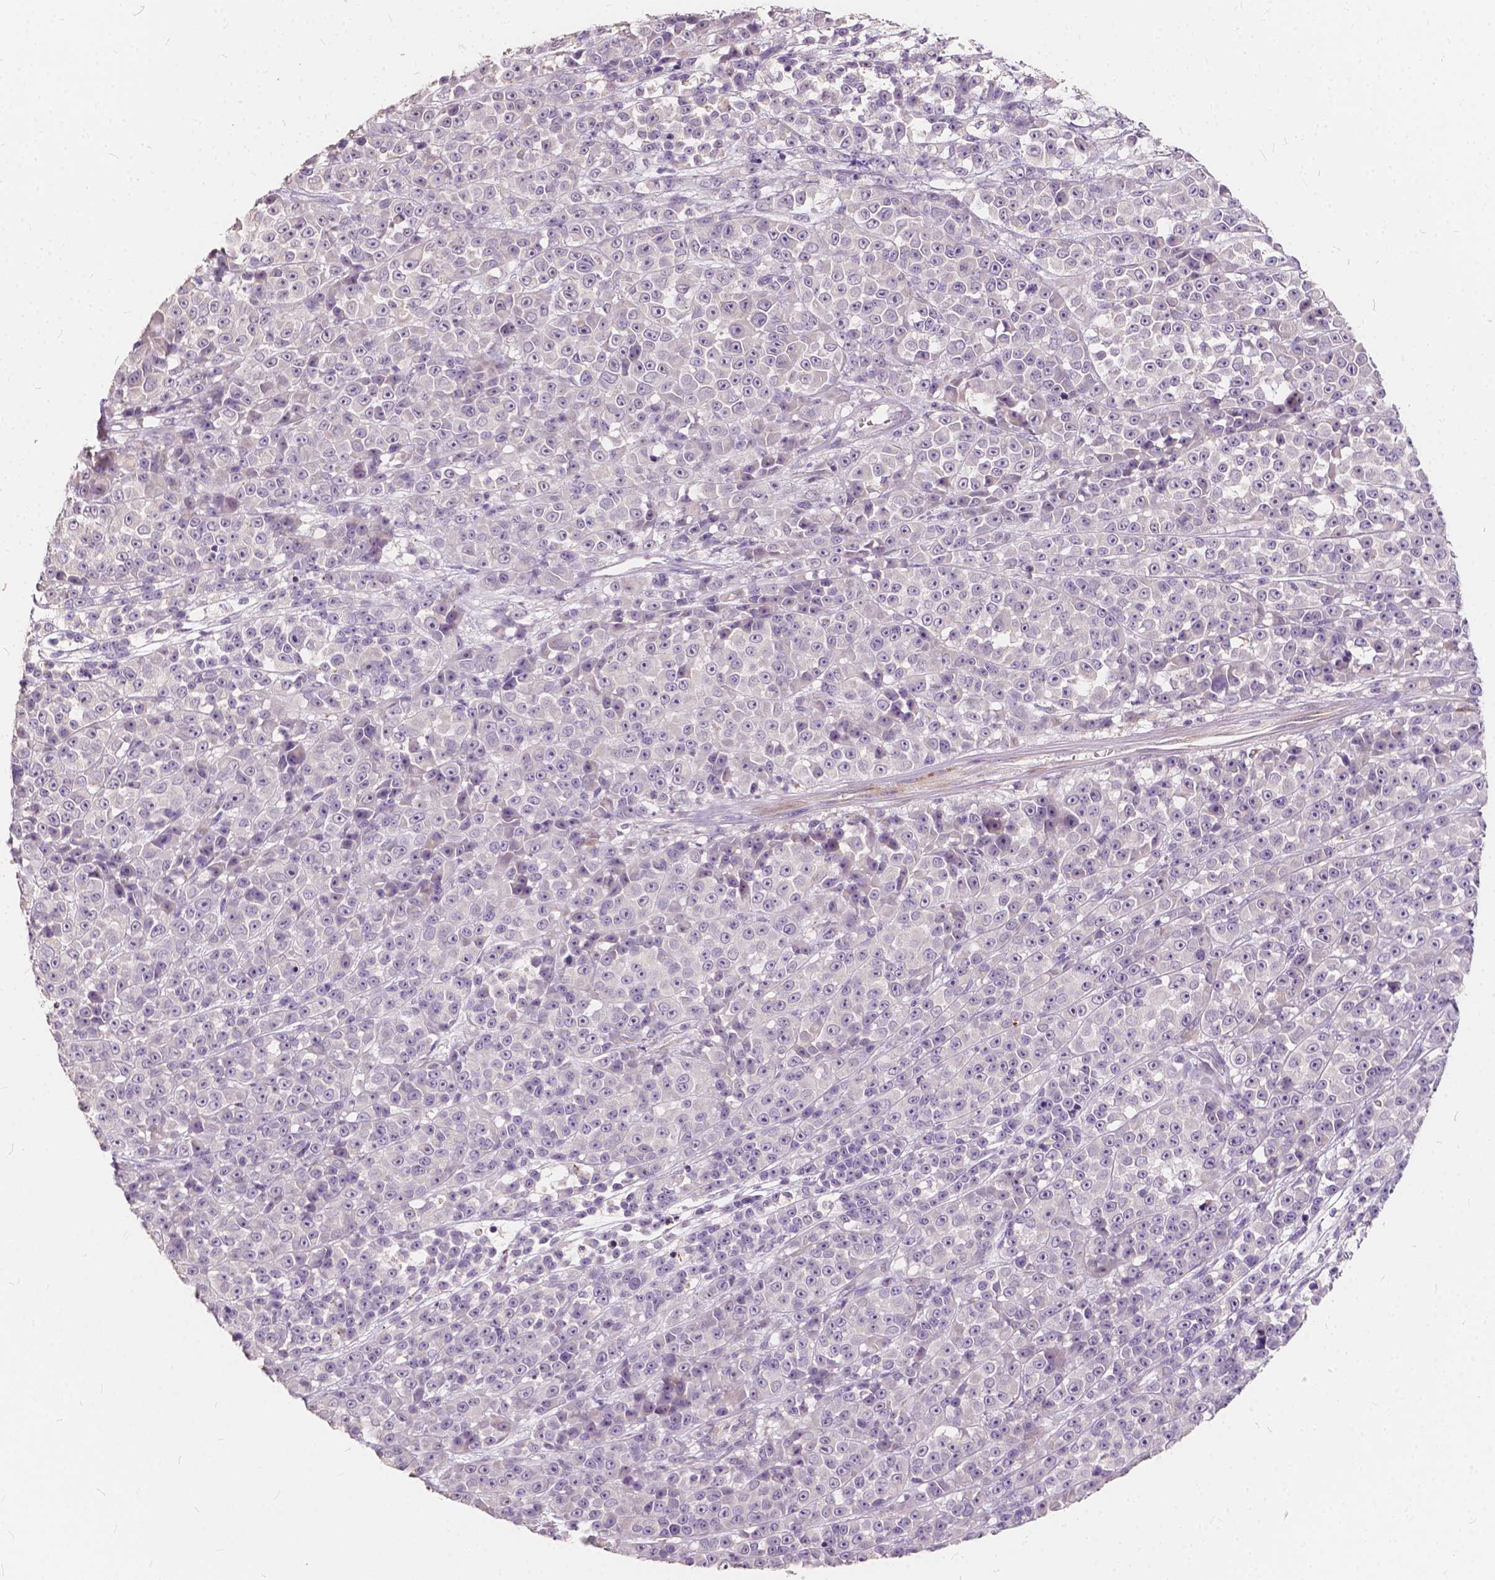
{"staining": {"intensity": "negative", "quantity": "none", "location": "none"}, "tissue": "melanoma", "cell_type": "Tumor cells", "image_type": "cancer", "snomed": [{"axis": "morphology", "description": "Malignant melanoma, NOS"}, {"axis": "topography", "description": "Skin"}, {"axis": "topography", "description": "Skin of back"}], "caption": "A photomicrograph of human melanoma is negative for staining in tumor cells. (Stains: DAB IHC with hematoxylin counter stain, Microscopy: brightfield microscopy at high magnification).", "gene": "SLC7A8", "patient": {"sex": "male", "age": 91}}